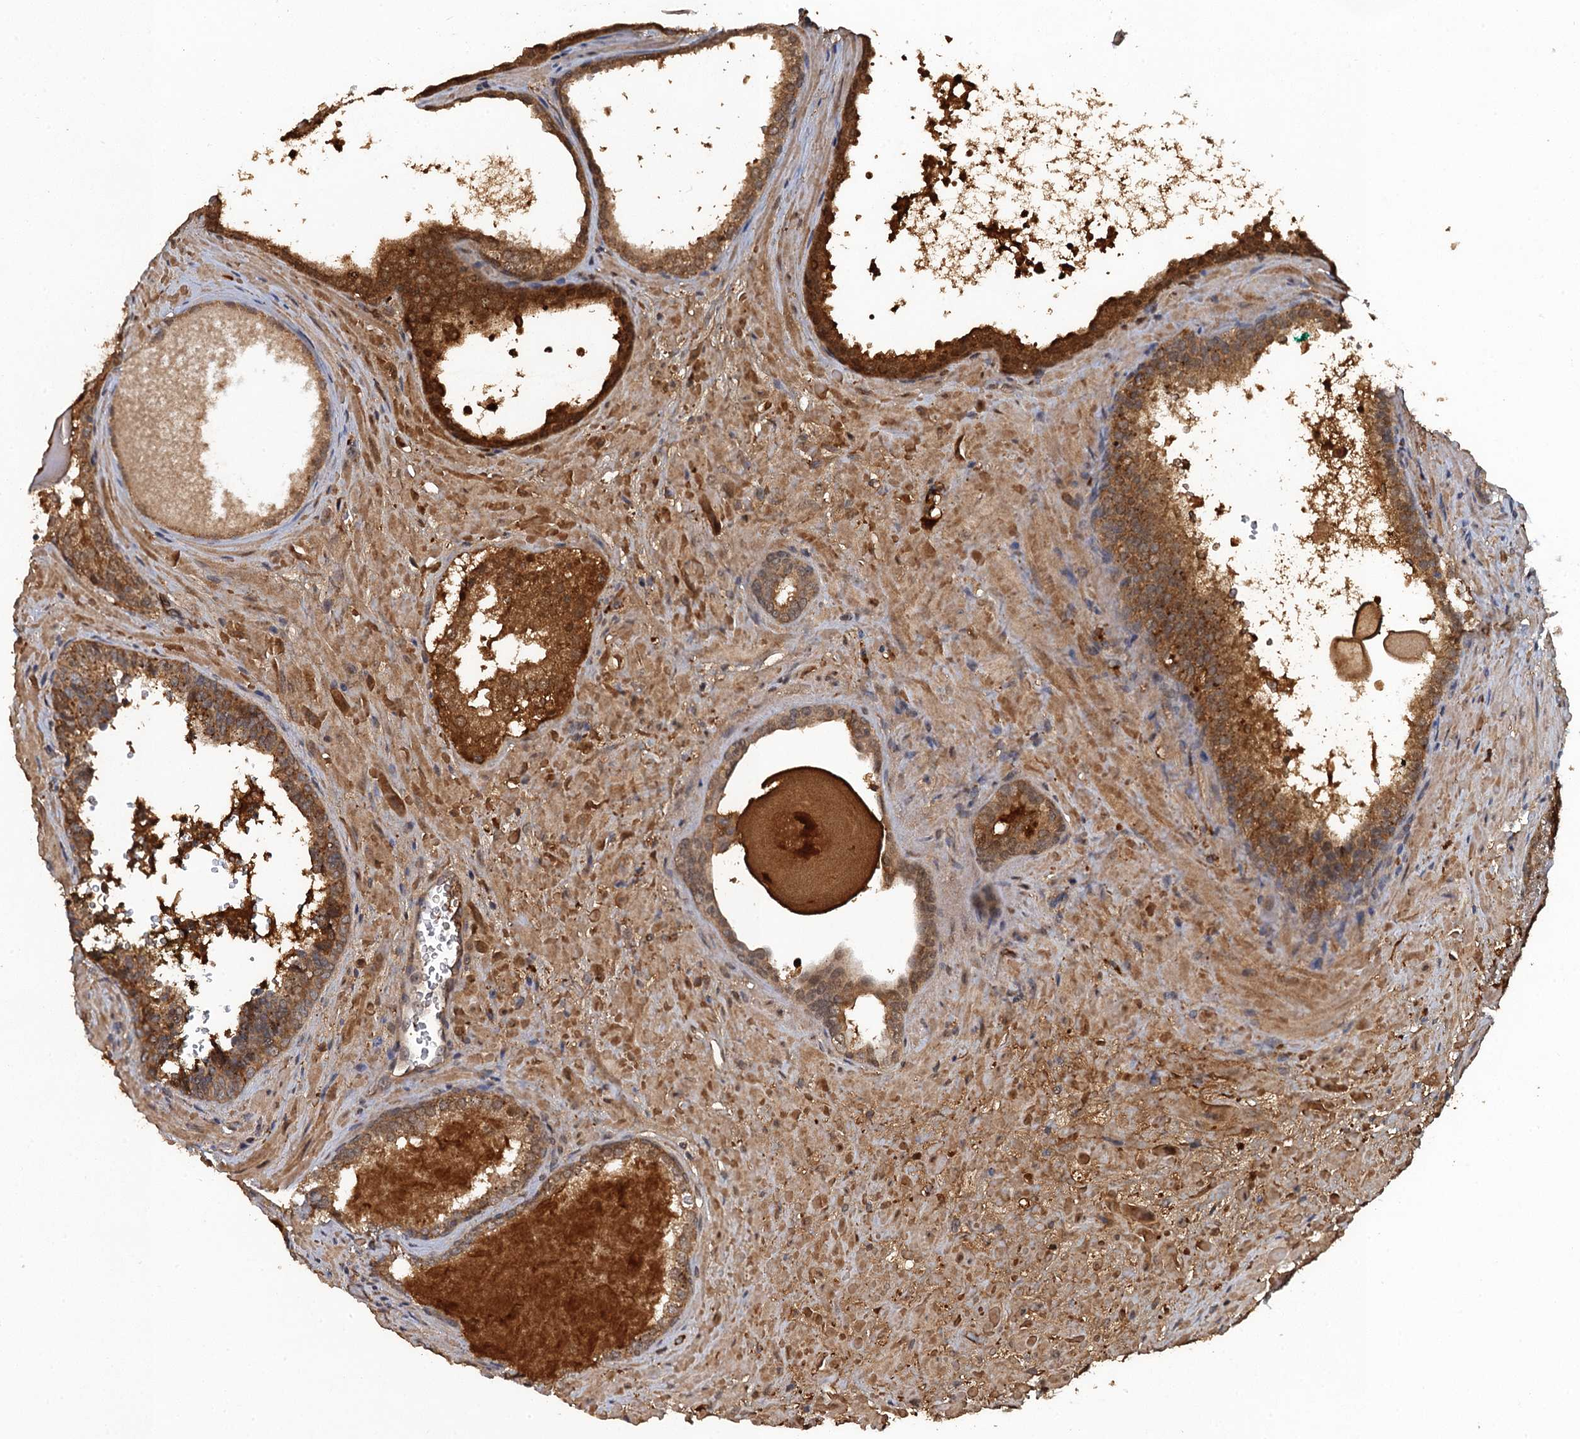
{"staining": {"intensity": "moderate", "quantity": ">75%", "location": "cytoplasmic/membranous"}, "tissue": "prostate cancer", "cell_type": "Tumor cells", "image_type": "cancer", "snomed": [{"axis": "morphology", "description": "Adenocarcinoma, High grade"}, {"axis": "topography", "description": "Prostate"}], "caption": "Protein expression analysis of prostate adenocarcinoma (high-grade) reveals moderate cytoplasmic/membranous staining in approximately >75% of tumor cells.", "gene": "HAPLN3", "patient": {"sex": "male", "age": 66}}